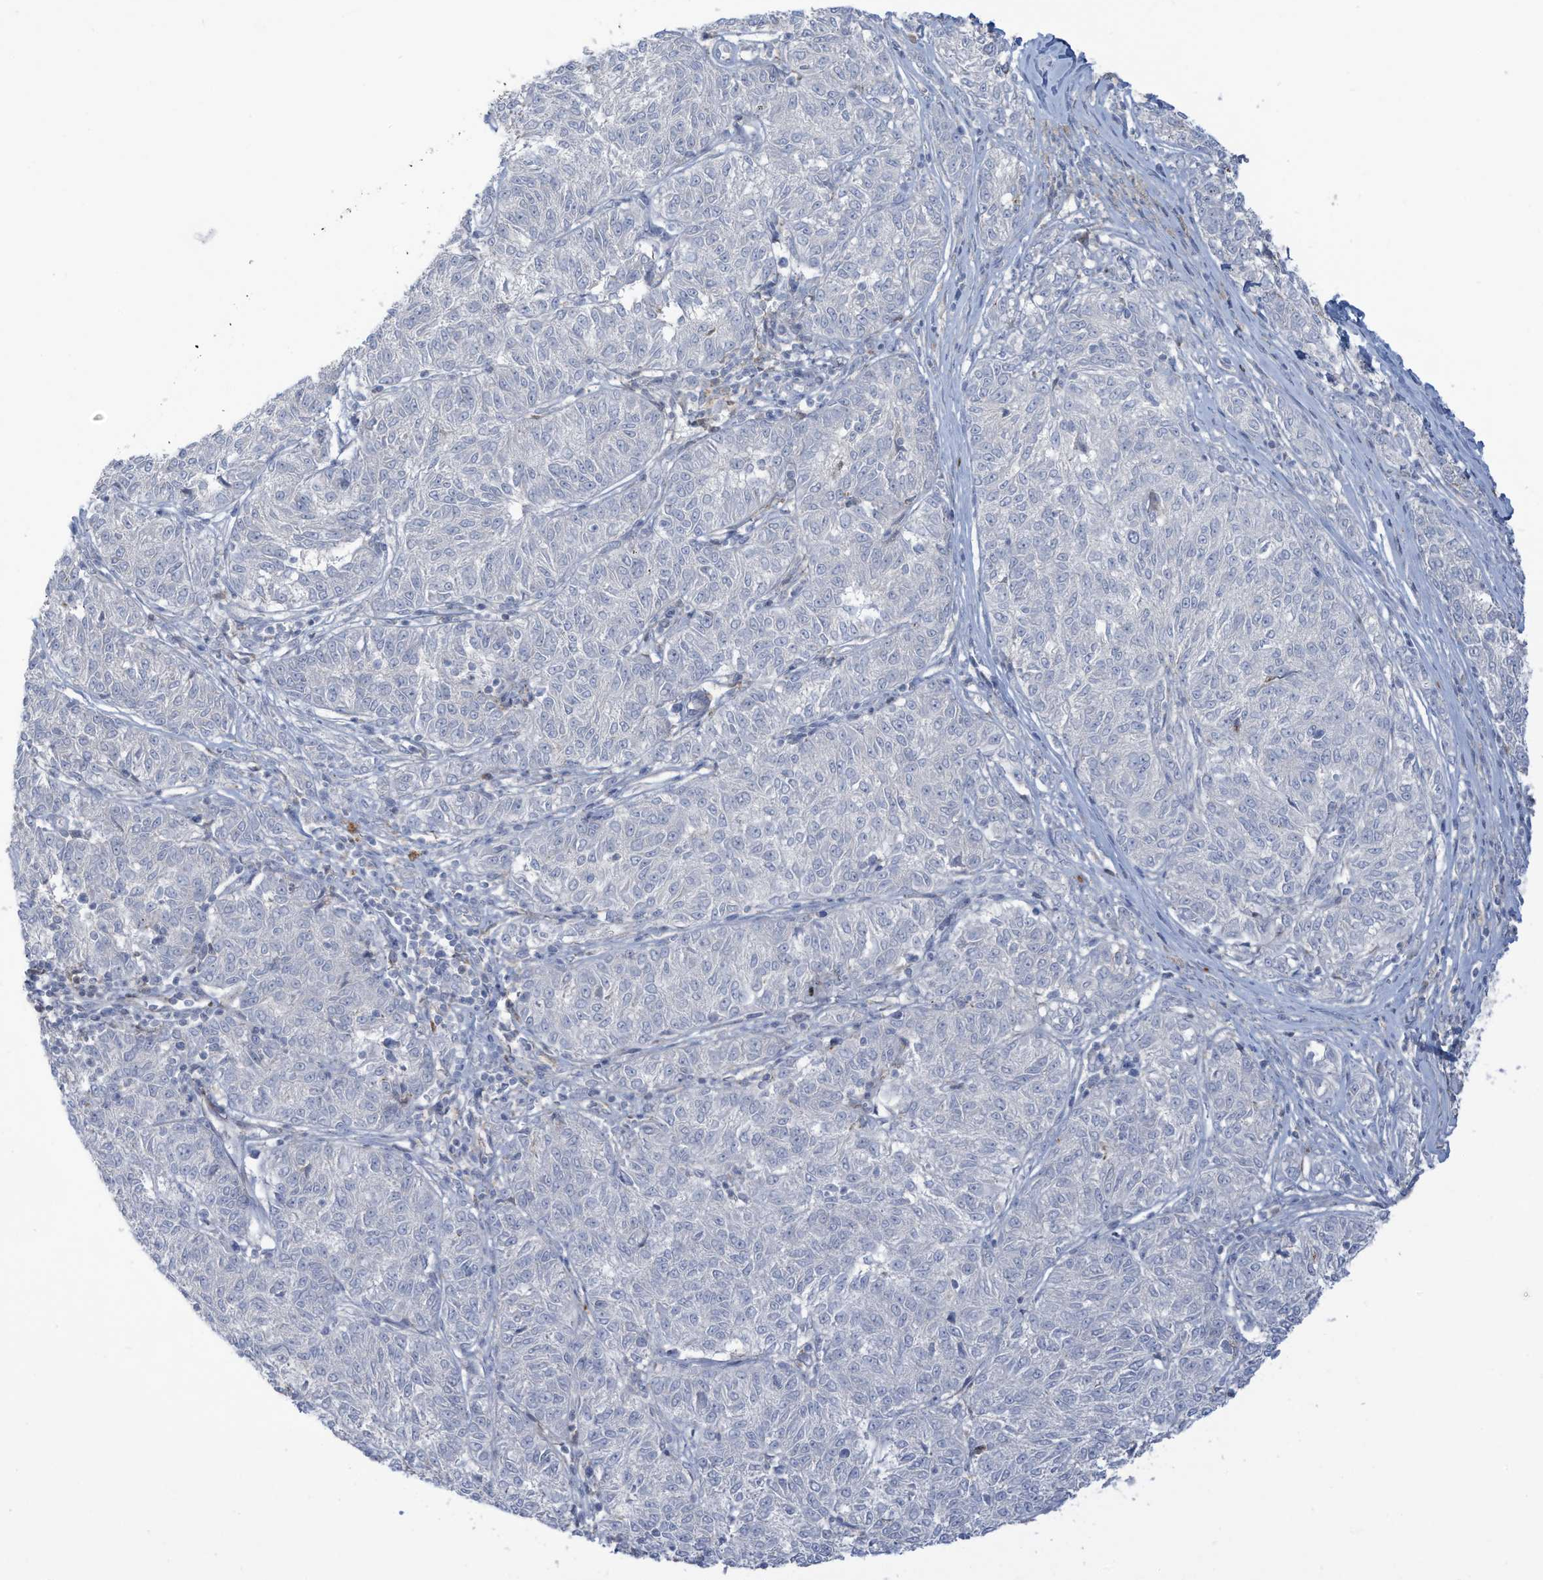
{"staining": {"intensity": "negative", "quantity": "none", "location": "none"}, "tissue": "melanoma", "cell_type": "Tumor cells", "image_type": "cancer", "snomed": [{"axis": "morphology", "description": "Malignant melanoma, NOS"}, {"axis": "topography", "description": "Skin"}], "caption": "IHC image of neoplastic tissue: melanoma stained with DAB exhibits no significant protein staining in tumor cells. (DAB (3,3'-diaminobenzidine) immunohistochemistry (IHC) visualized using brightfield microscopy, high magnification).", "gene": "NOTO", "patient": {"sex": "female", "age": 72}}